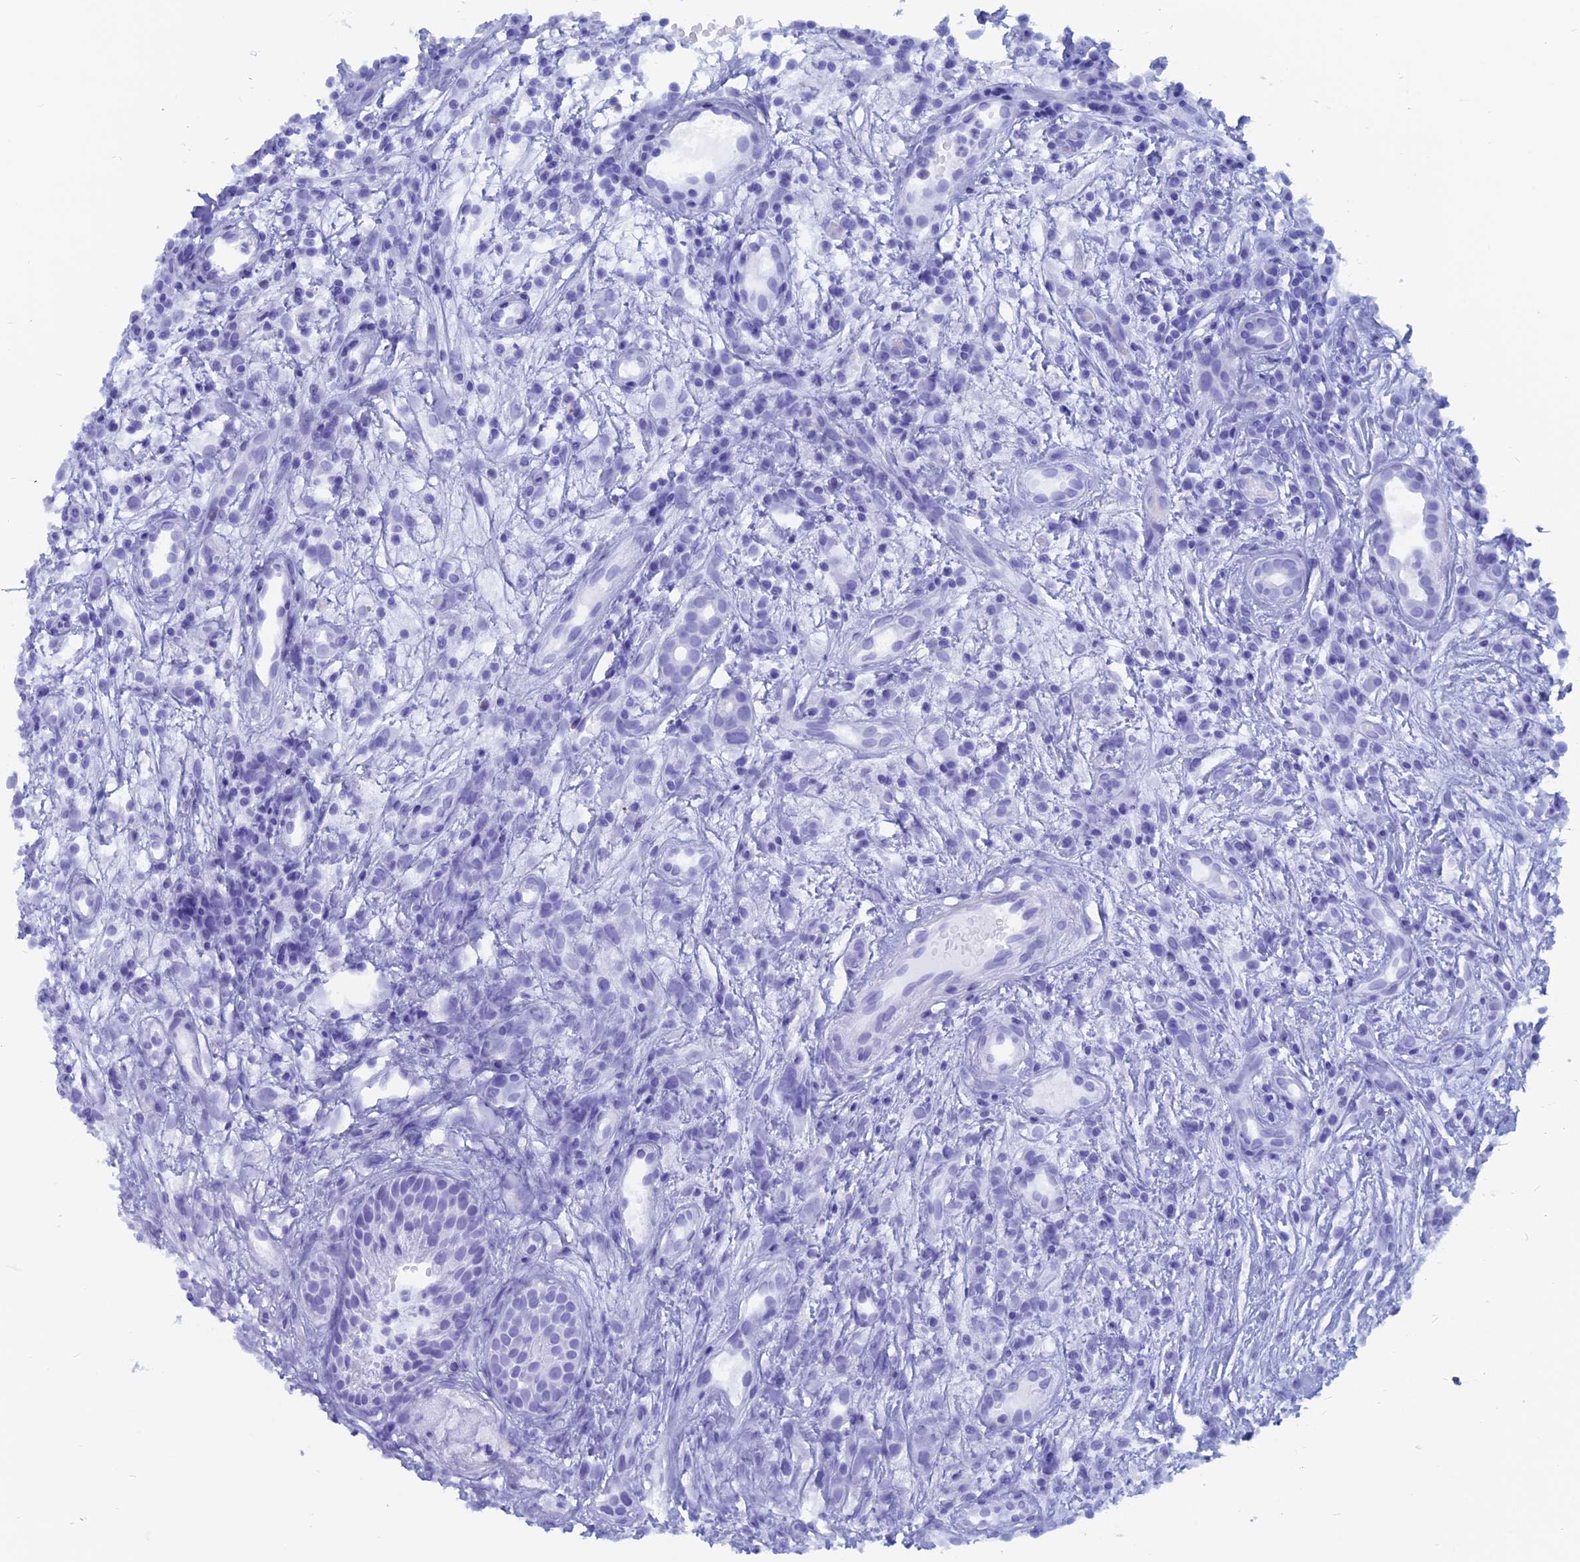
{"staining": {"intensity": "negative", "quantity": "none", "location": "none"}, "tissue": "head and neck cancer", "cell_type": "Tumor cells", "image_type": "cancer", "snomed": [{"axis": "morphology", "description": "Adenocarcinoma, NOS"}, {"axis": "topography", "description": "Subcutis"}, {"axis": "topography", "description": "Head-Neck"}], "caption": "IHC of head and neck cancer exhibits no positivity in tumor cells.", "gene": "CAPS", "patient": {"sex": "female", "age": 73}}